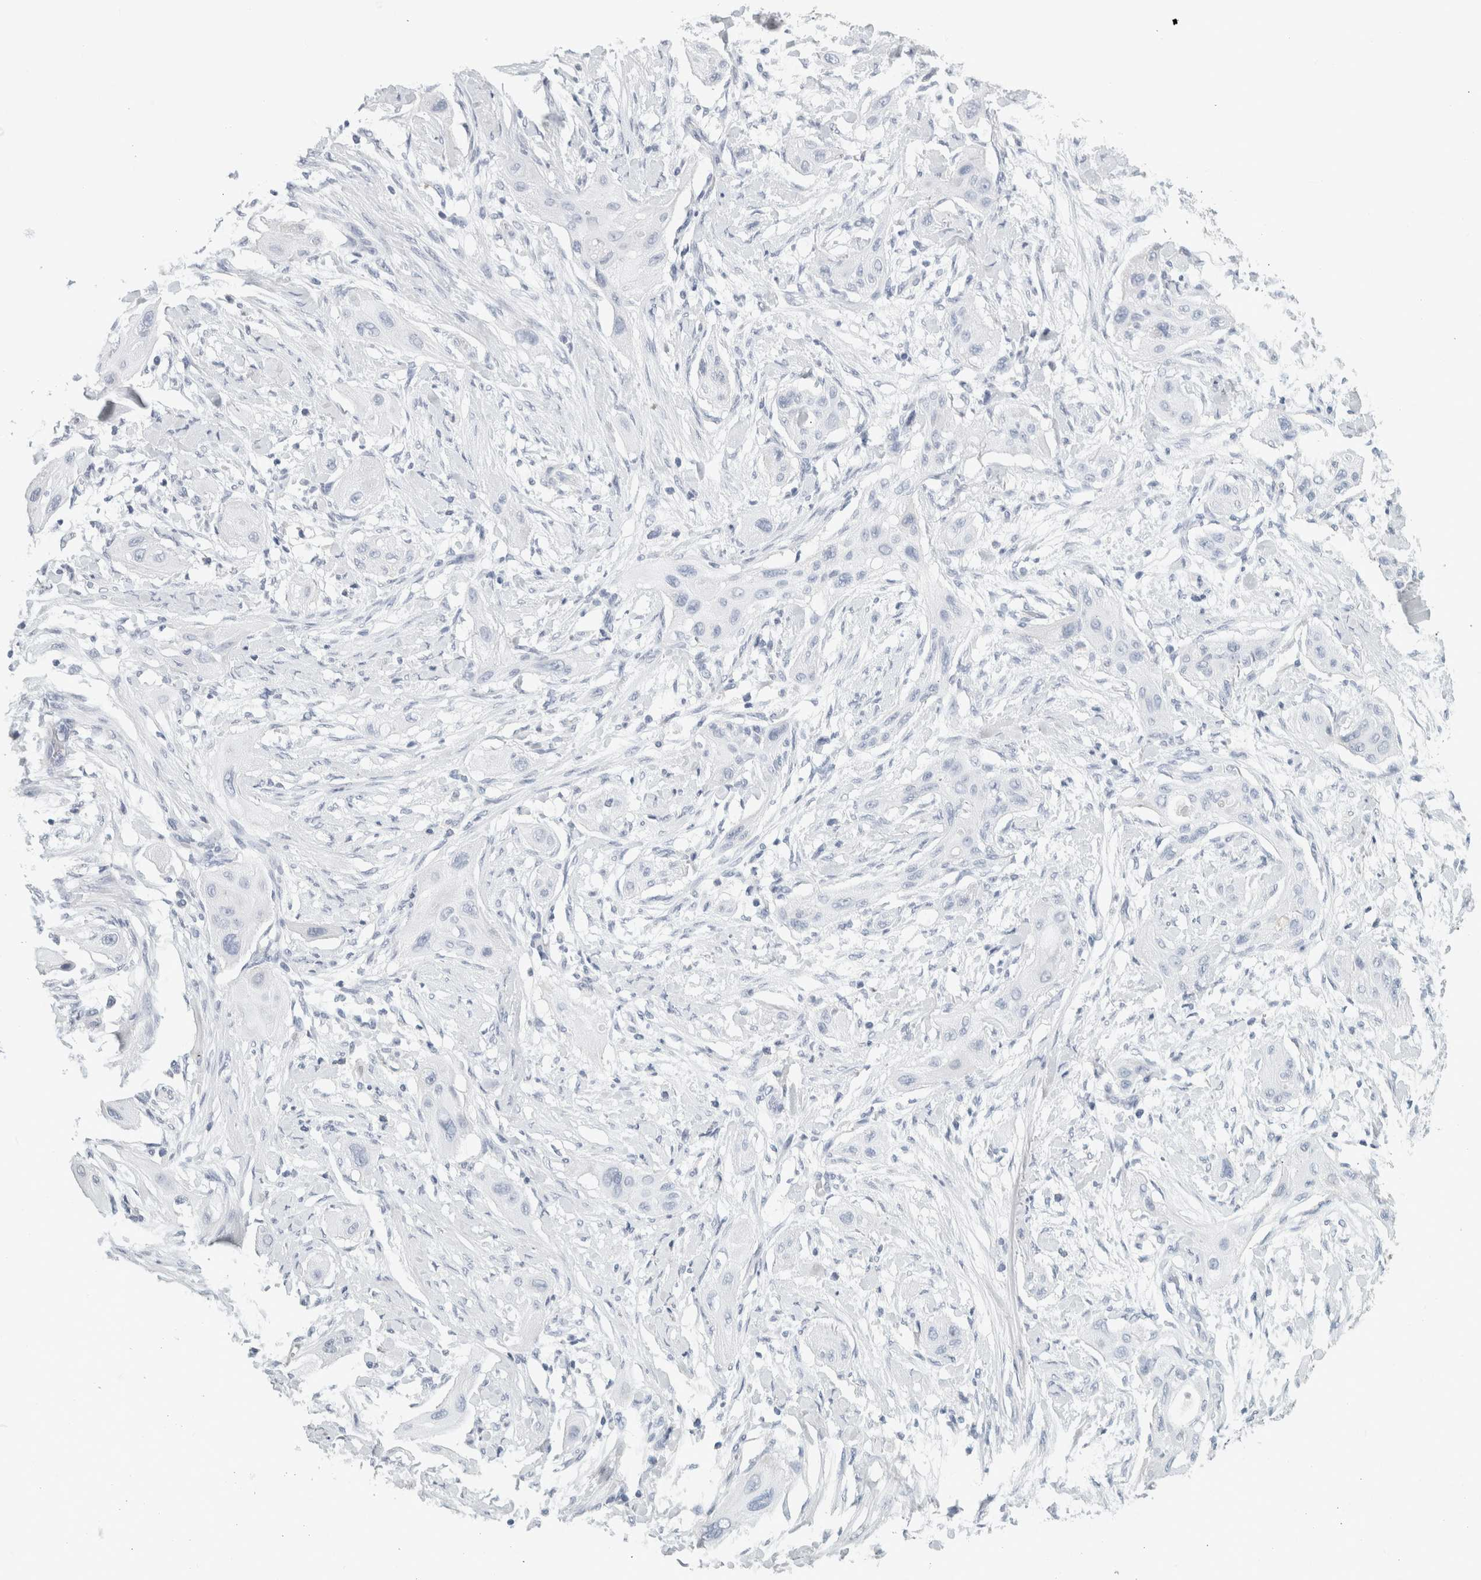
{"staining": {"intensity": "negative", "quantity": "none", "location": "none"}, "tissue": "lung cancer", "cell_type": "Tumor cells", "image_type": "cancer", "snomed": [{"axis": "morphology", "description": "Squamous cell carcinoma, NOS"}, {"axis": "topography", "description": "Lung"}], "caption": "Immunohistochemical staining of lung cancer demonstrates no significant positivity in tumor cells.", "gene": "TSPAN8", "patient": {"sex": "female", "age": 47}}